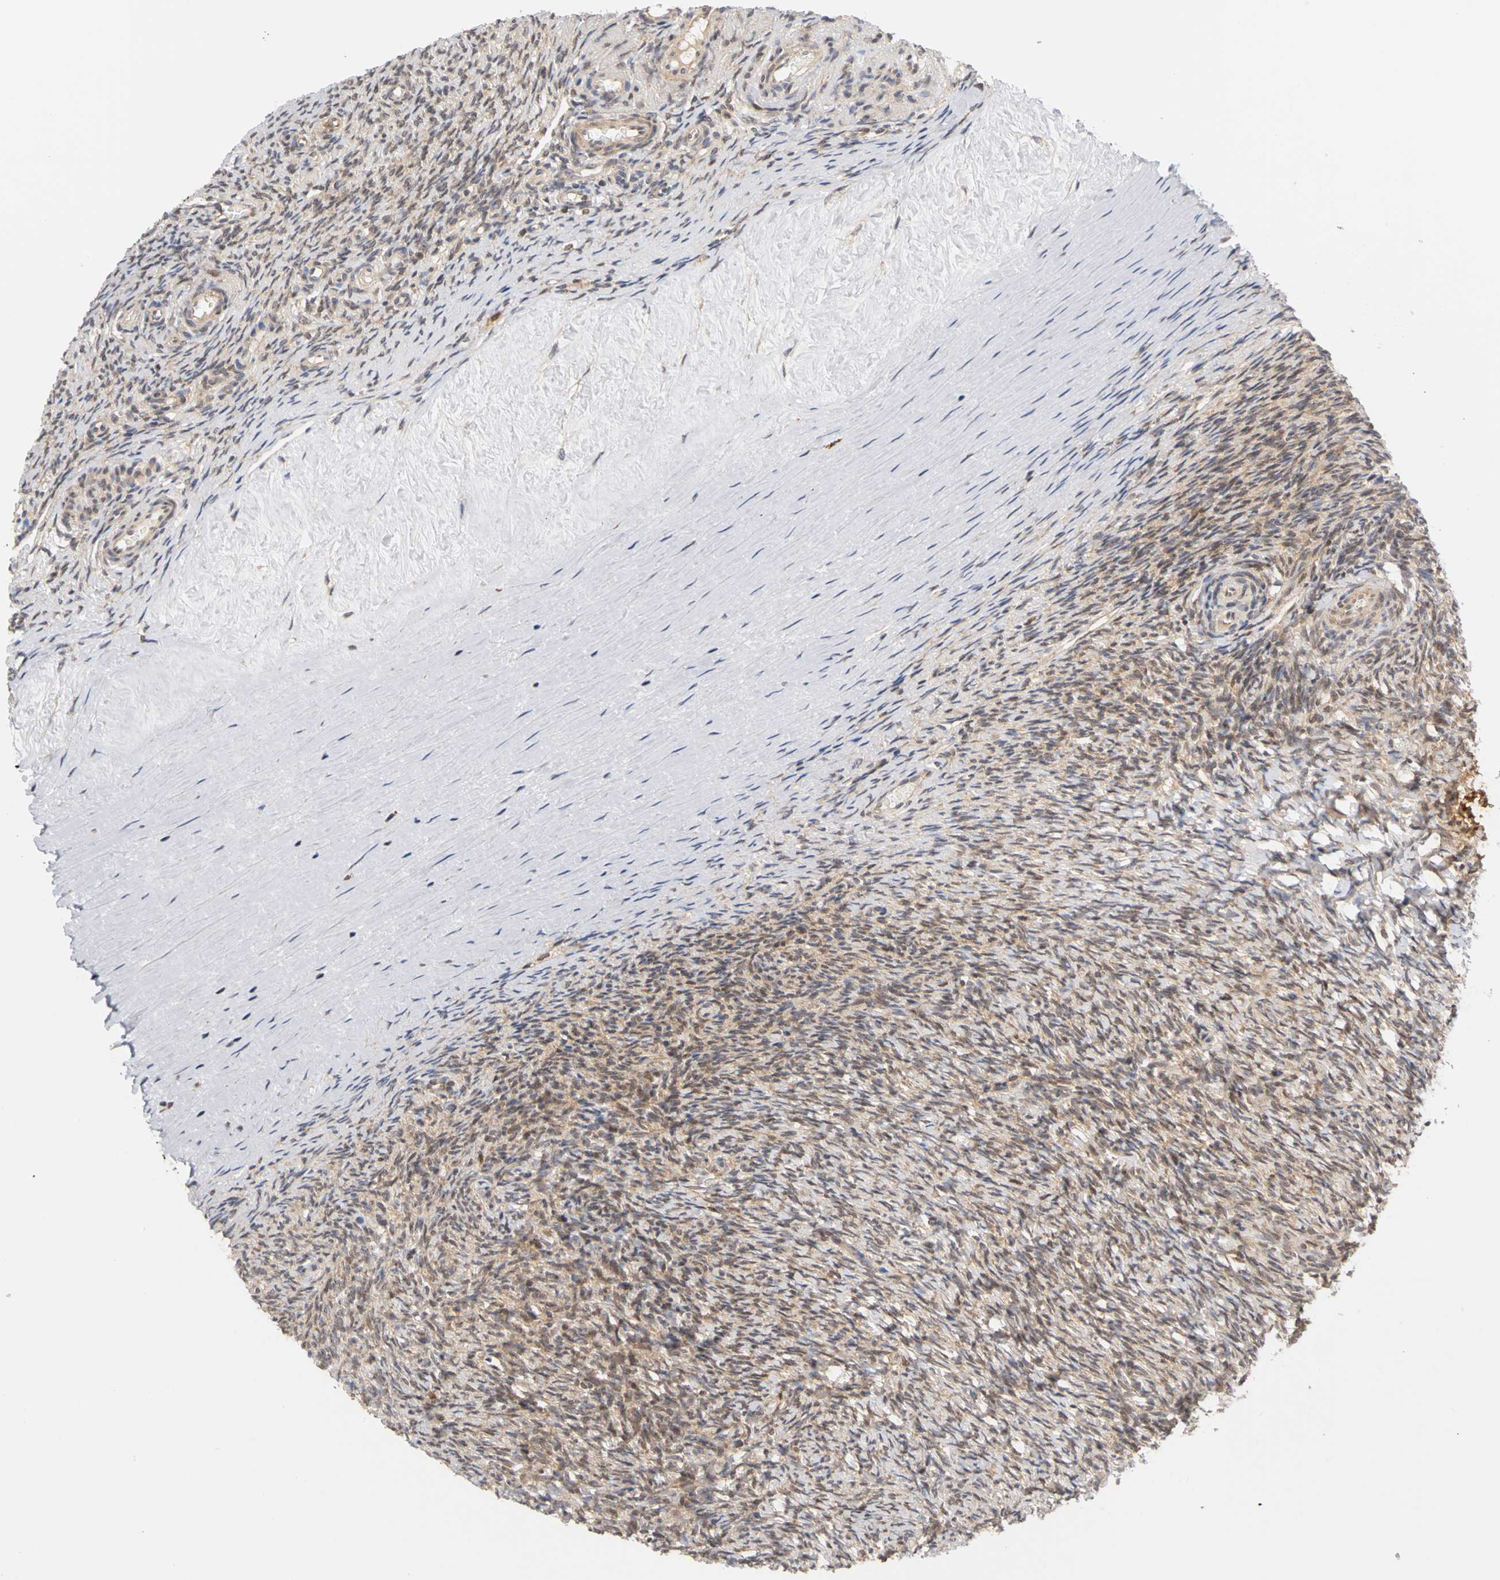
{"staining": {"intensity": "moderate", "quantity": "25%-75%", "location": "cytoplasmic/membranous,nuclear"}, "tissue": "ovary", "cell_type": "Ovarian stroma cells", "image_type": "normal", "snomed": [{"axis": "morphology", "description": "Normal tissue, NOS"}, {"axis": "topography", "description": "Ovary"}], "caption": "Protein expression by immunohistochemistry (IHC) exhibits moderate cytoplasmic/membranous,nuclear positivity in approximately 25%-75% of ovarian stroma cells in benign ovary.", "gene": "UBE2M", "patient": {"sex": "female", "age": 60}}